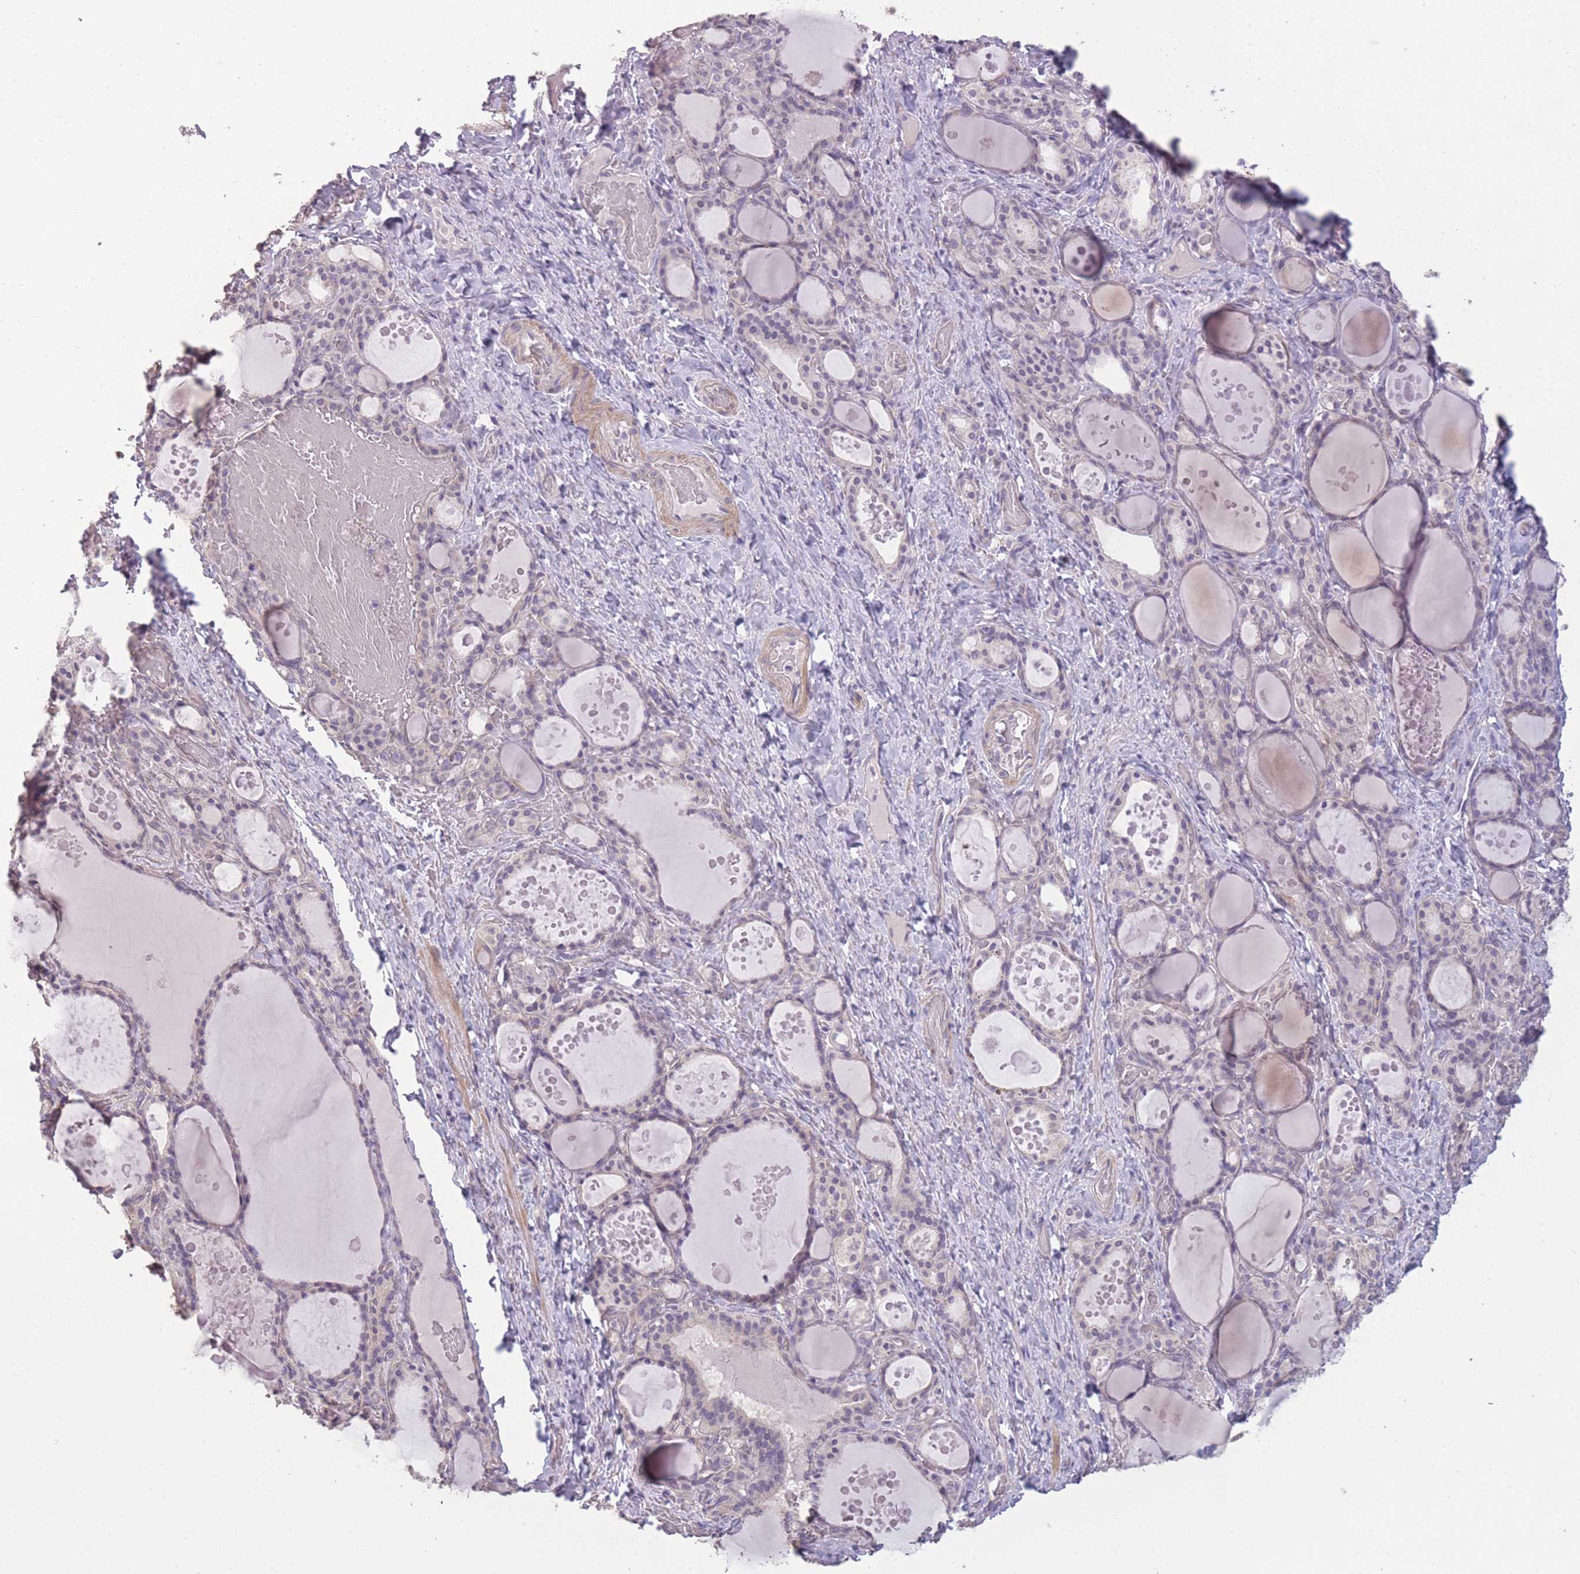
{"staining": {"intensity": "negative", "quantity": "none", "location": "none"}, "tissue": "thyroid gland", "cell_type": "Glandular cells", "image_type": "normal", "snomed": [{"axis": "morphology", "description": "Normal tissue, NOS"}, {"axis": "topography", "description": "Thyroid gland"}], "caption": "Image shows no protein positivity in glandular cells of benign thyroid gland.", "gene": "ZBTB24", "patient": {"sex": "female", "age": 46}}